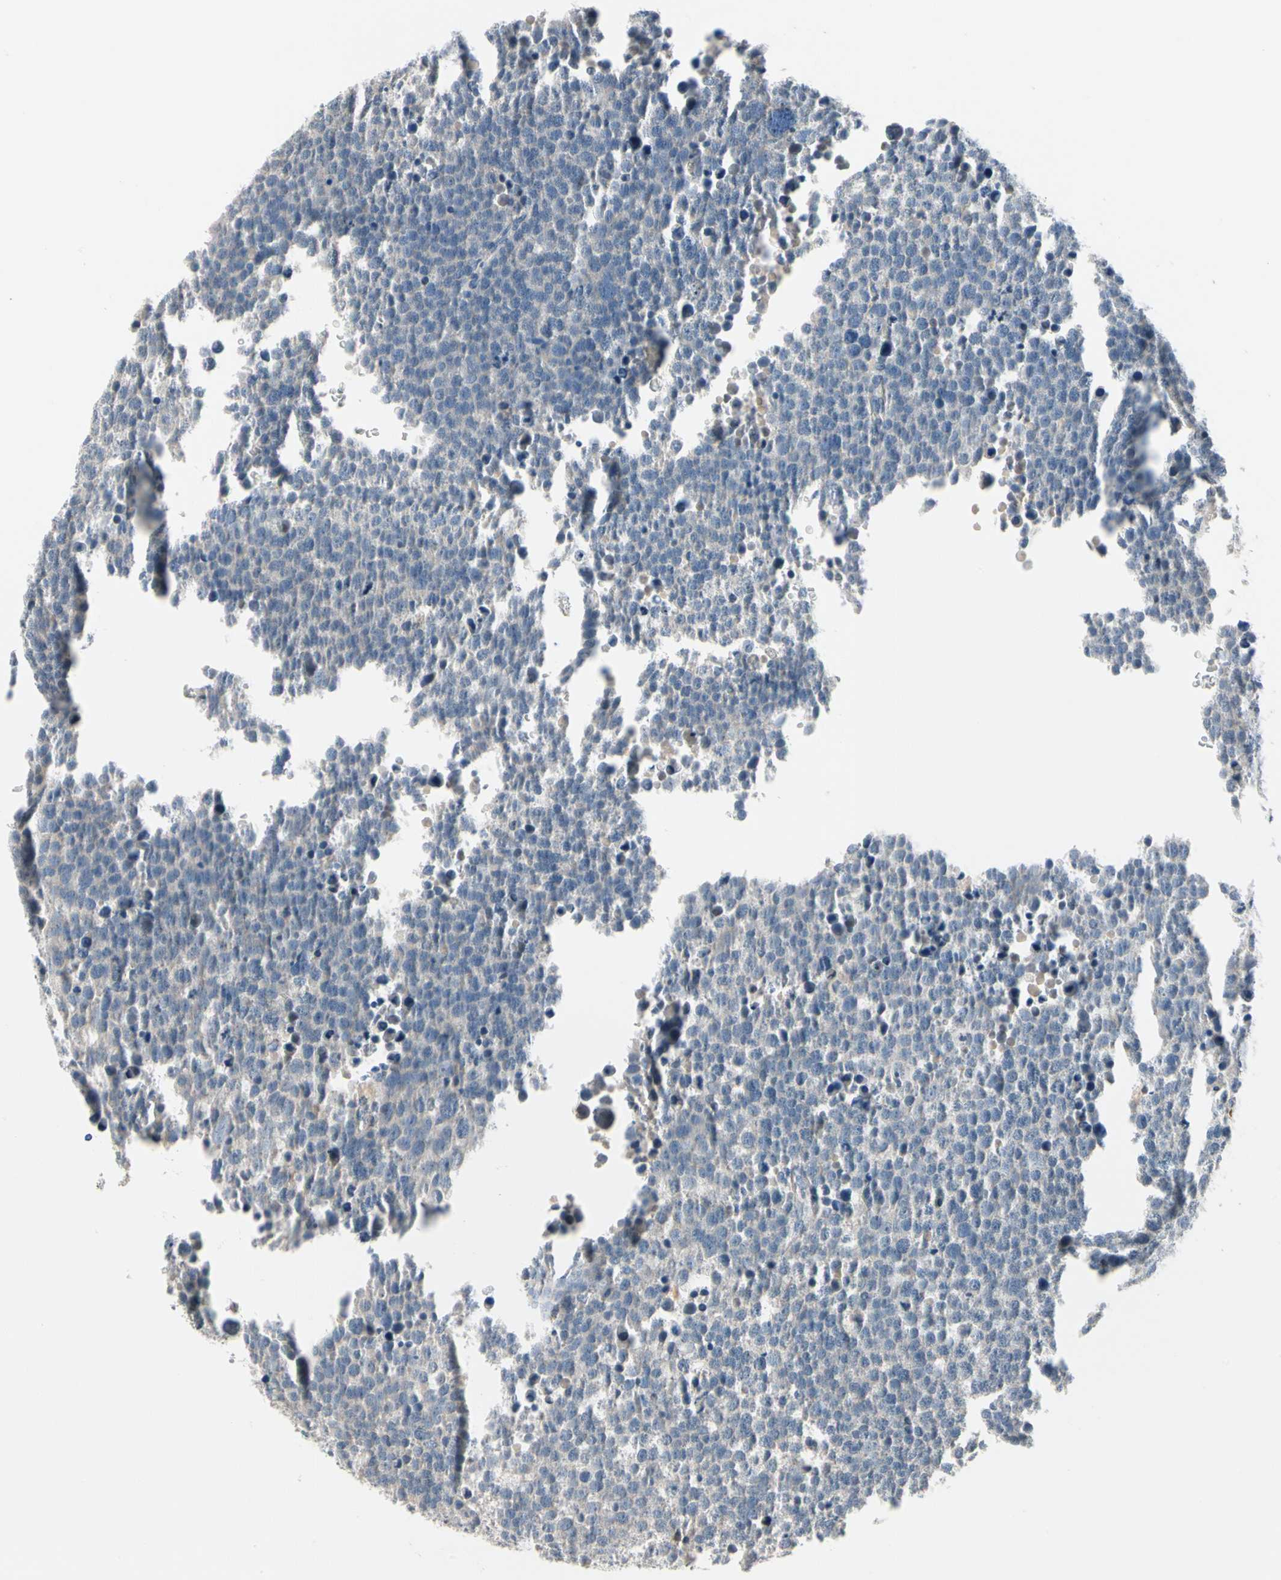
{"staining": {"intensity": "negative", "quantity": "none", "location": "none"}, "tissue": "testis cancer", "cell_type": "Tumor cells", "image_type": "cancer", "snomed": [{"axis": "morphology", "description": "Seminoma, NOS"}, {"axis": "topography", "description": "Testis"}], "caption": "High power microscopy micrograph of an immunohistochemistry histopathology image of seminoma (testis), revealing no significant staining in tumor cells. (Immunohistochemistry, brightfield microscopy, high magnification).", "gene": "SELENOK", "patient": {"sex": "male", "age": 71}}